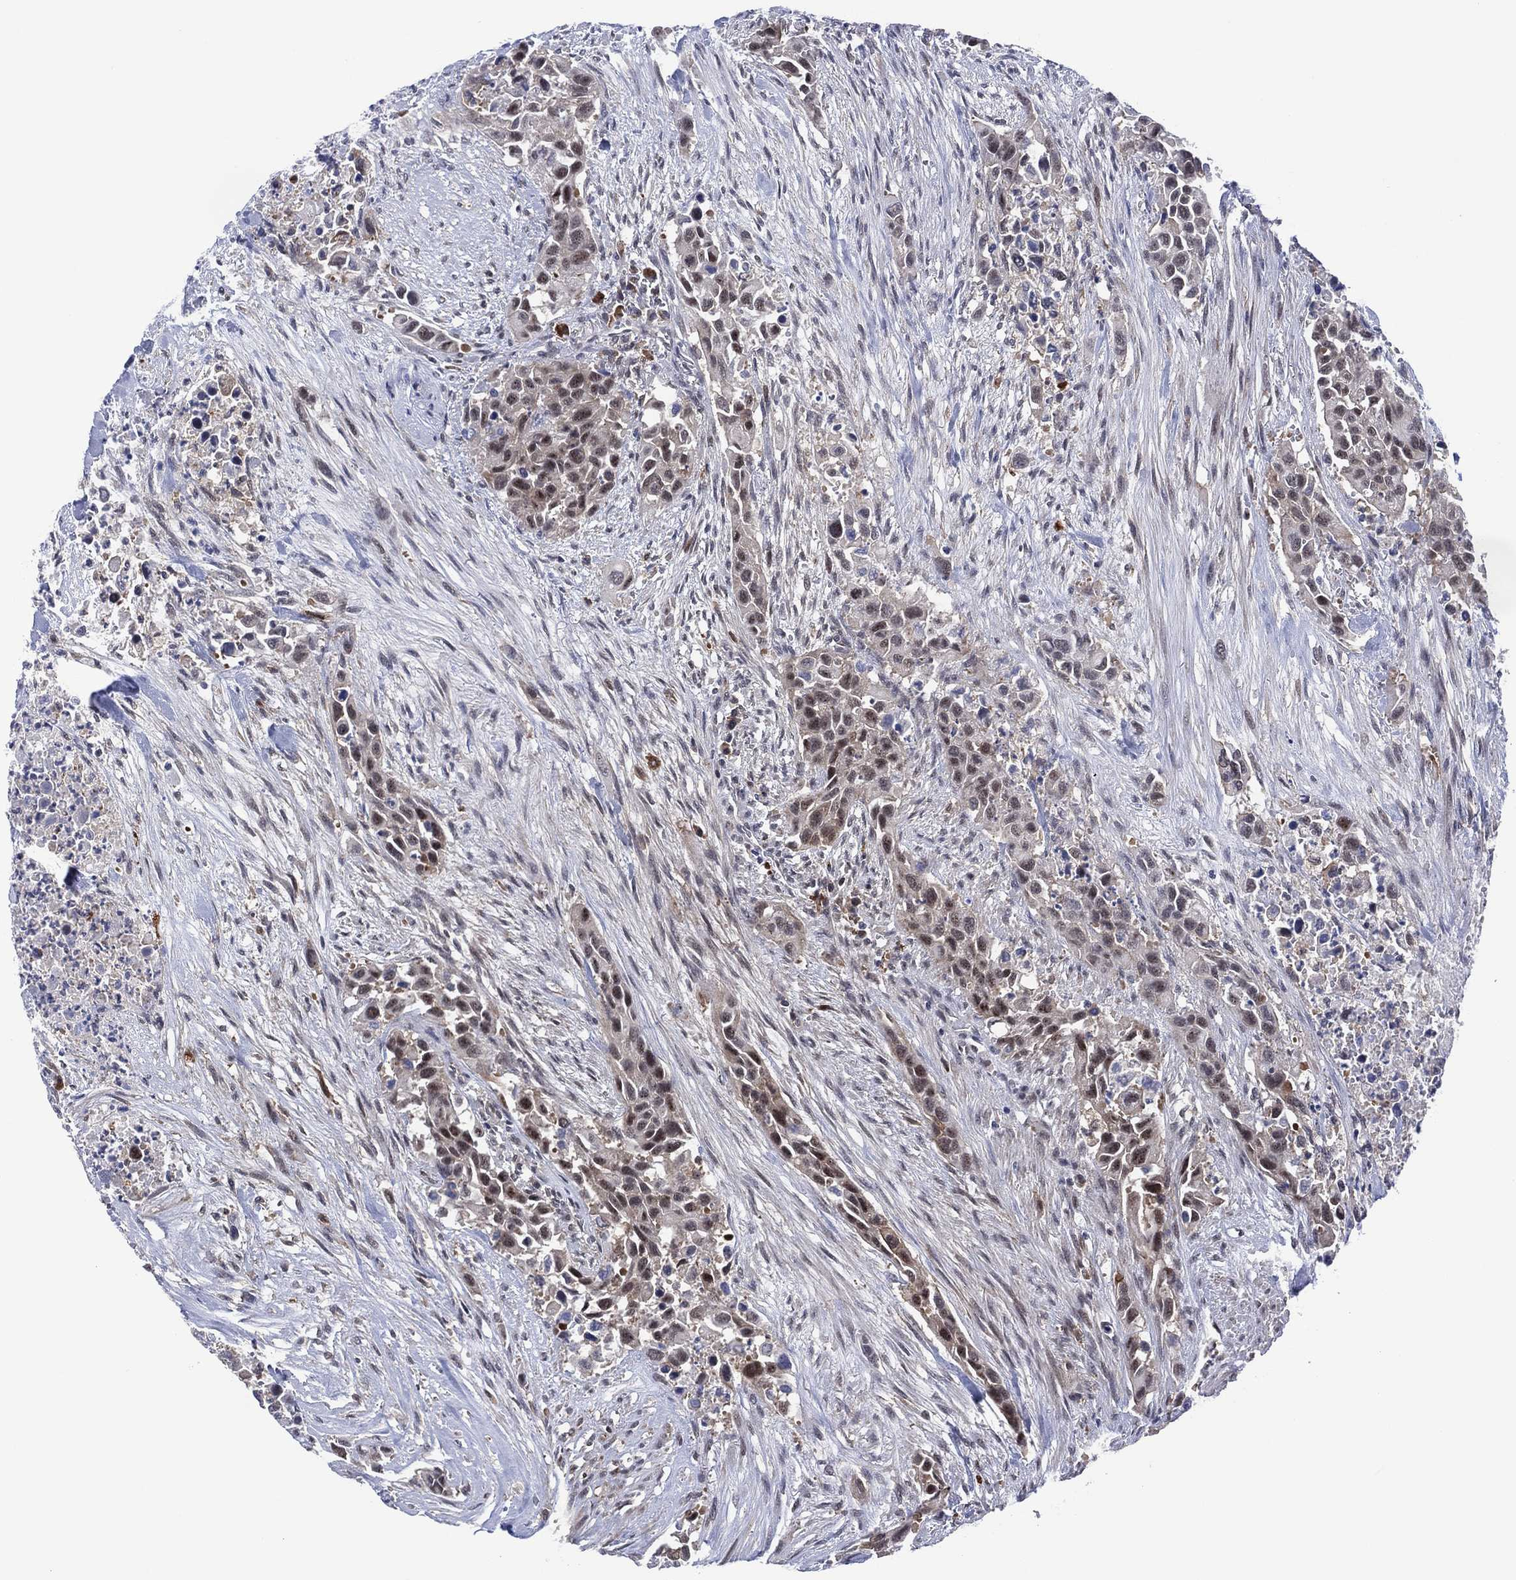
{"staining": {"intensity": "weak", "quantity": "25%-75%", "location": "nuclear"}, "tissue": "urothelial cancer", "cell_type": "Tumor cells", "image_type": "cancer", "snomed": [{"axis": "morphology", "description": "Urothelial carcinoma, High grade"}, {"axis": "topography", "description": "Urinary bladder"}], "caption": "Human urothelial cancer stained with a brown dye exhibits weak nuclear positive positivity in about 25%-75% of tumor cells.", "gene": "DPP4", "patient": {"sex": "female", "age": 73}}